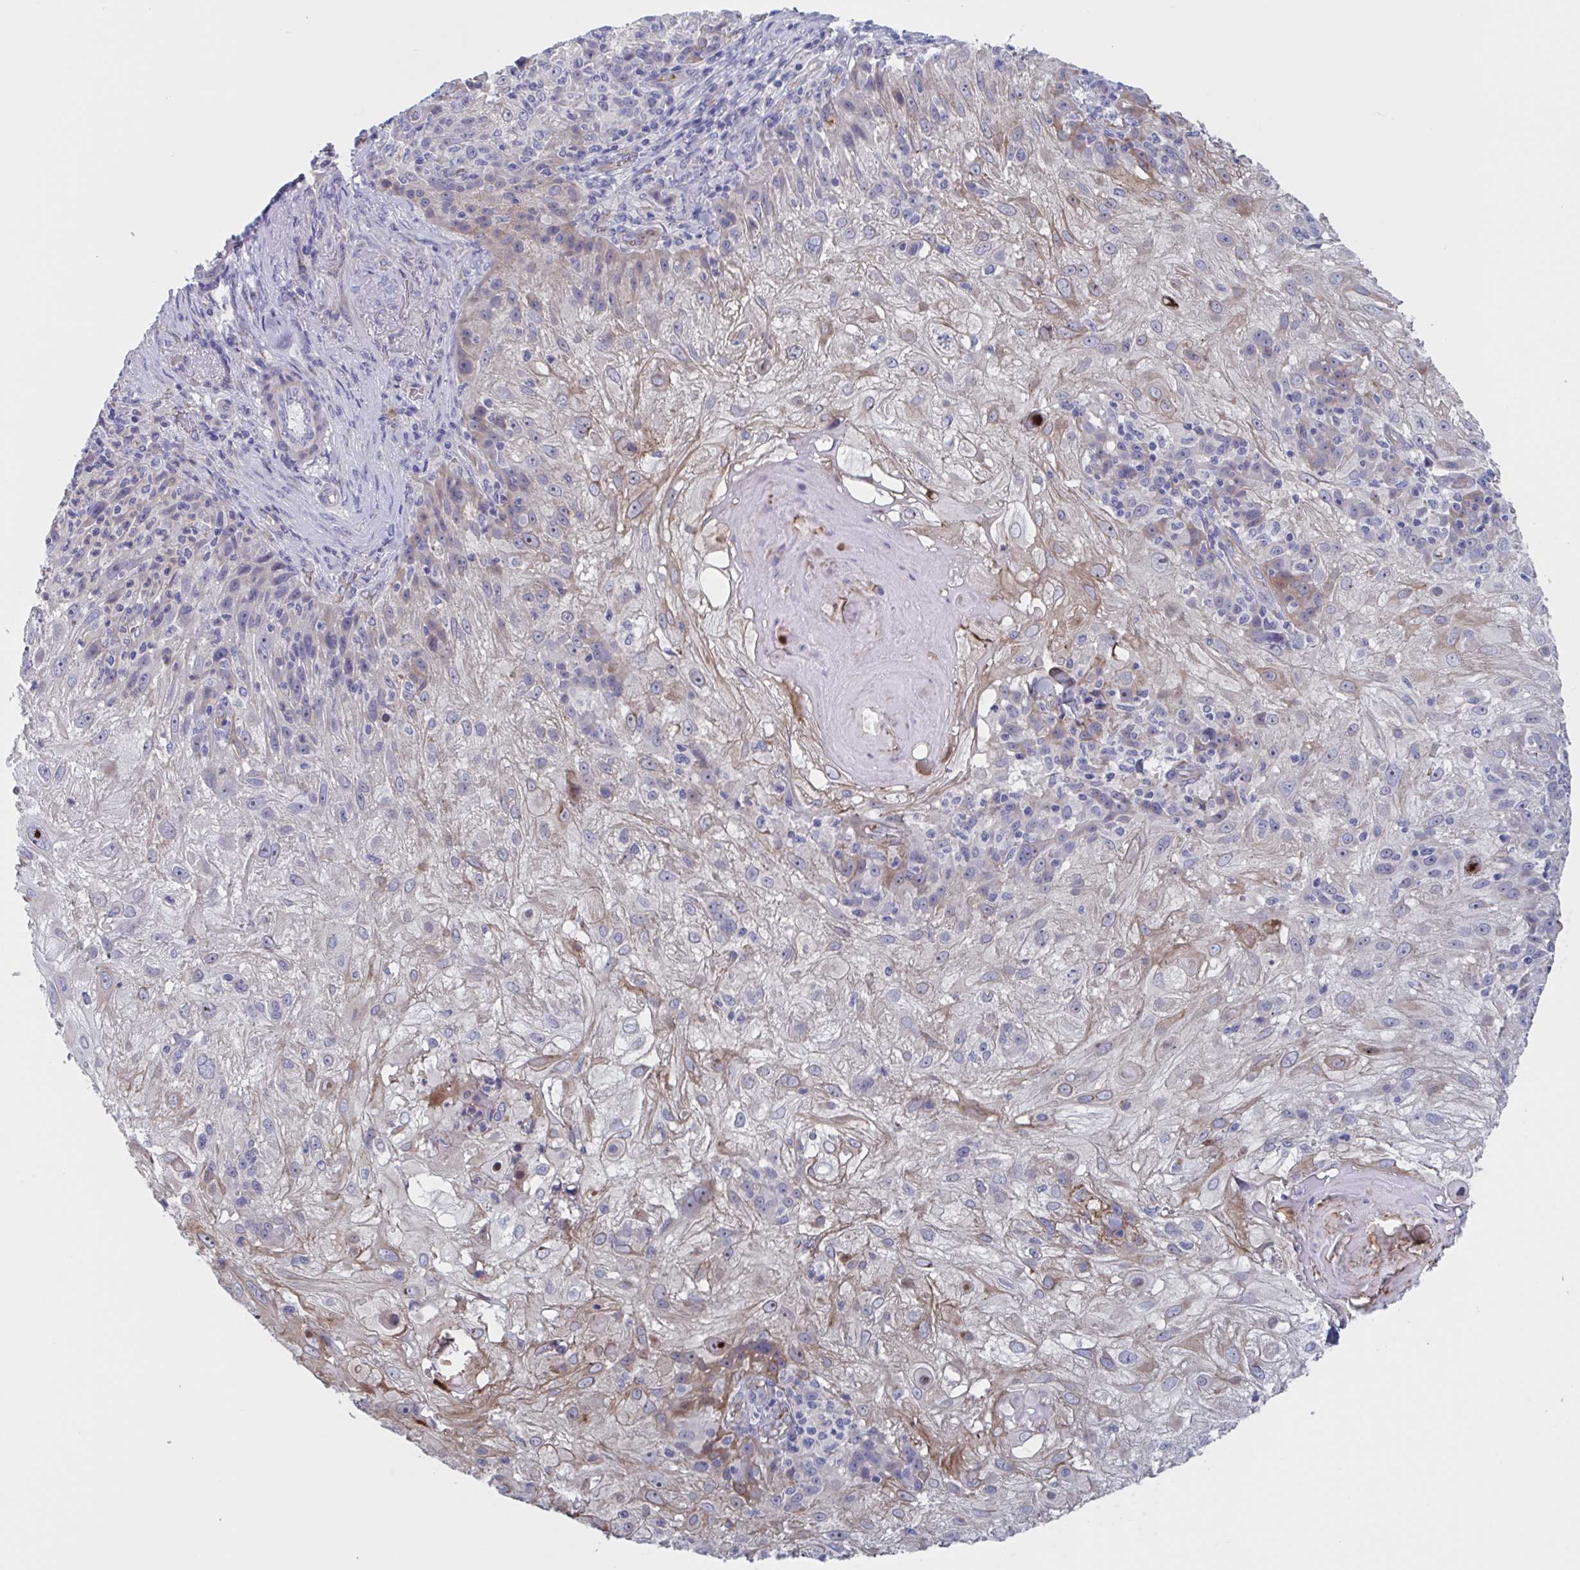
{"staining": {"intensity": "weak", "quantity": "25%-75%", "location": "cytoplasmic/membranous"}, "tissue": "skin cancer", "cell_type": "Tumor cells", "image_type": "cancer", "snomed": [{"axis": "morphology", "description": "Normal tissue, NOS"}, {"axis": "morphology", "description": "Squamous cell carcinoma, NOS"}, {"axis": "topography", "description": "Skin"}], "caption": "Protein analysis of skin cancer (squamous cell carcinoma) tissue exhibits weak cytoplasmic/membranous staining in about 25%-75% of tumor cells.", "gene": "ST14", "patient": {"sex": "female", "age": 83}}